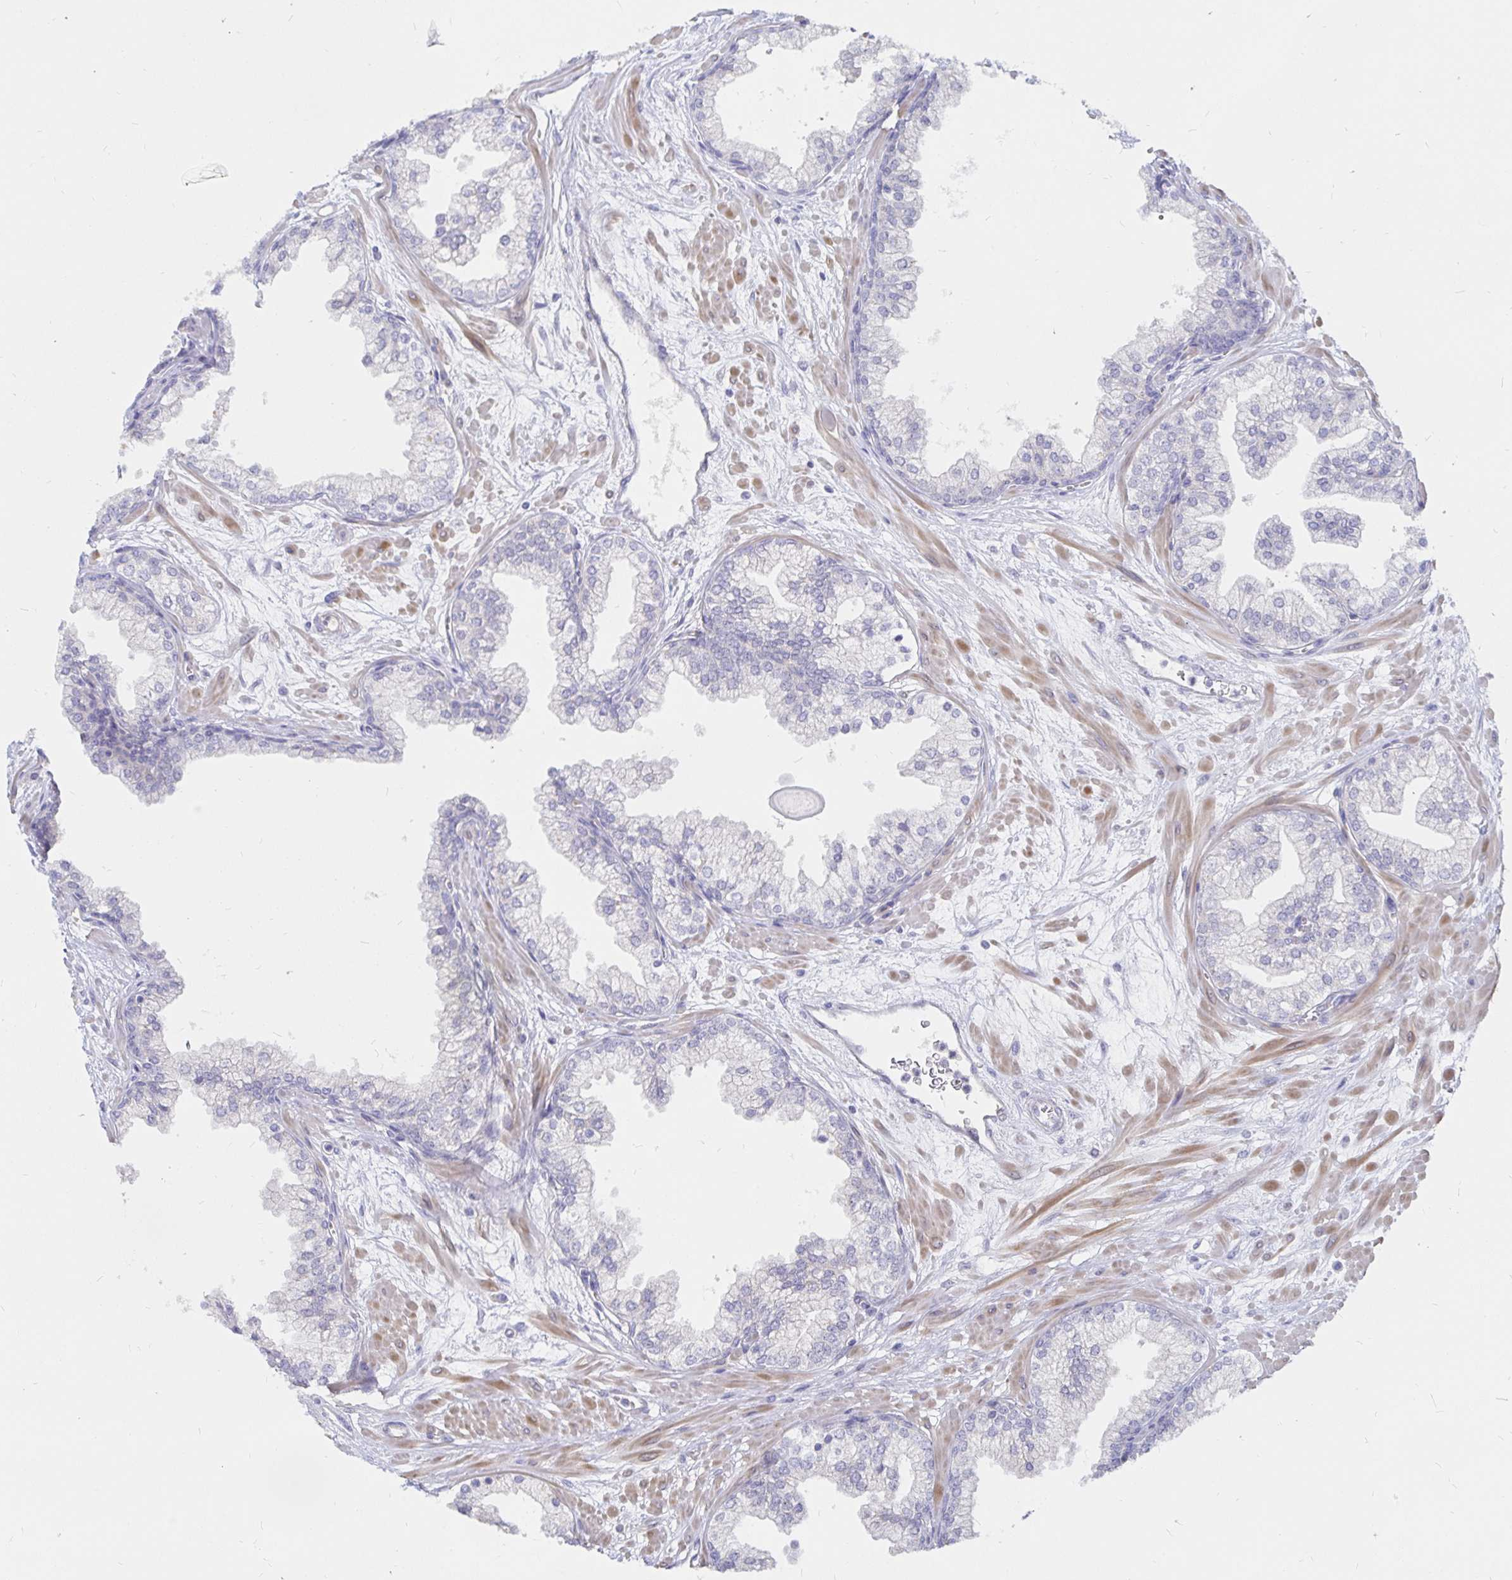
{"staining": {"intensity": "negative", "quantity": "none", "location": "none"}, "tissue": "prostate", "cell_type": "Glandular cells", "image_type": "normal", "snomed": [{"axis": "morphology", "description": "Normal tissue, NOS"}, {"axis": "topography", "description": "Prostate"}, {"axis": "topography", "description": "Peripheral nerve tissue"}], "caption": "High magnification brightfield microscopy of unremarkable prostate stained with DAB (3,3'-diaminobenzidine) (brown) and counterstained with hematoxylin (blue): glandular cells show no significant positivity. (DAB immunohistochemistry (IHC) with hematoxylin counter stain).", "gene": "KCTD19", "patient": {"sex": "male", "age": 61}}